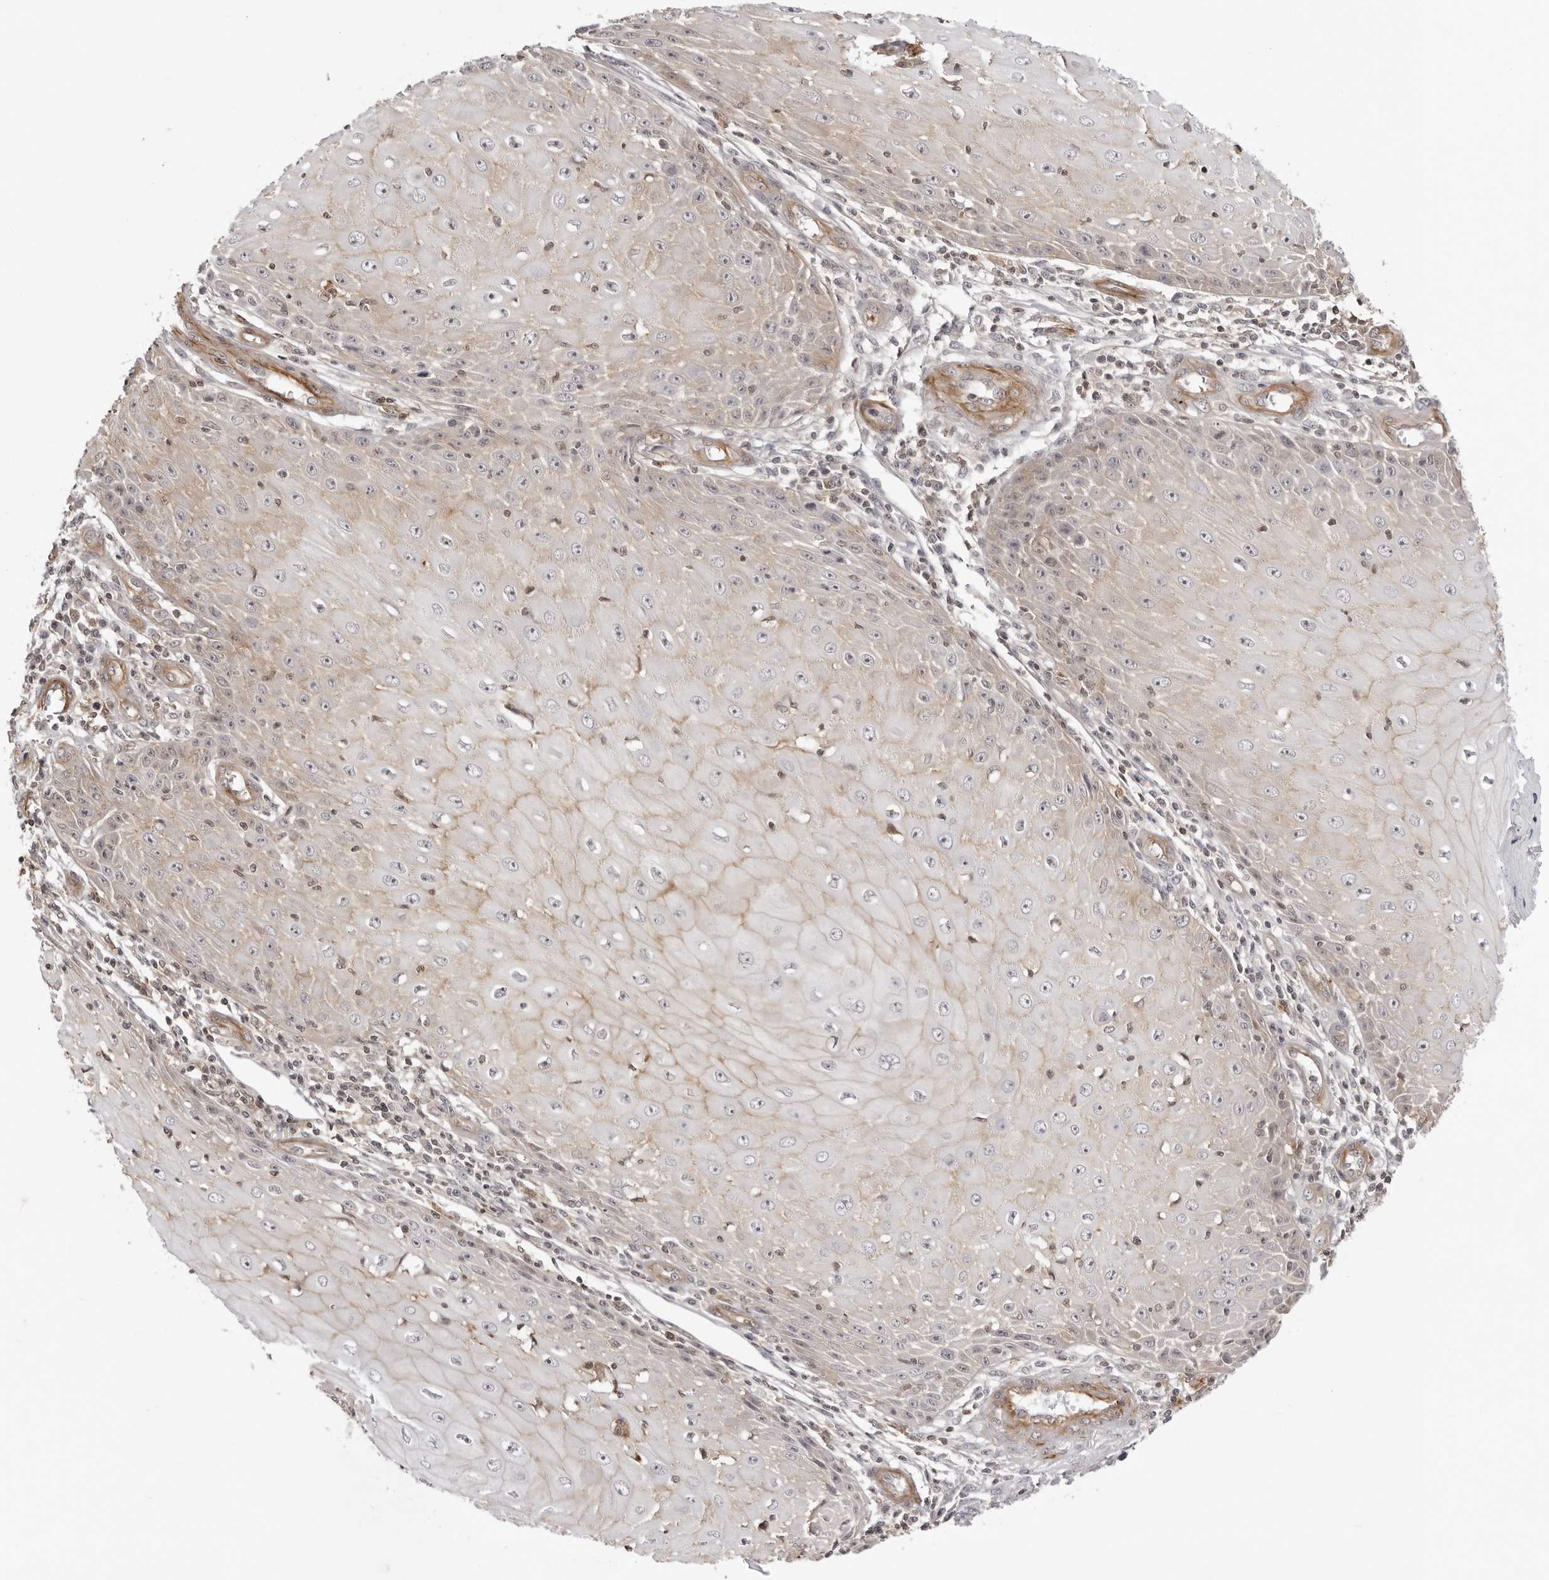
{"staining": {"intensity": "weak", "quantity": "25%-75%", "location": "cytoplasmic/membranous"}, "tissue": "skin cancer", "cell_type": "Tumor cells", "image_type": "cancer", "snomed": [{"axis": "morphology", "description": "Squamous cell carcinoma, NOS"}, {"axis": "topography", "description": "Skin"}], "caption": "The histopathology image reveals immunohistochemical staining of skin cancer. There is weak cytoplasmic/membranous expression is present in about 25%-75% of tumor cells.", "gene": "UNK", "patient": {"sex": "female", "age": 73}}